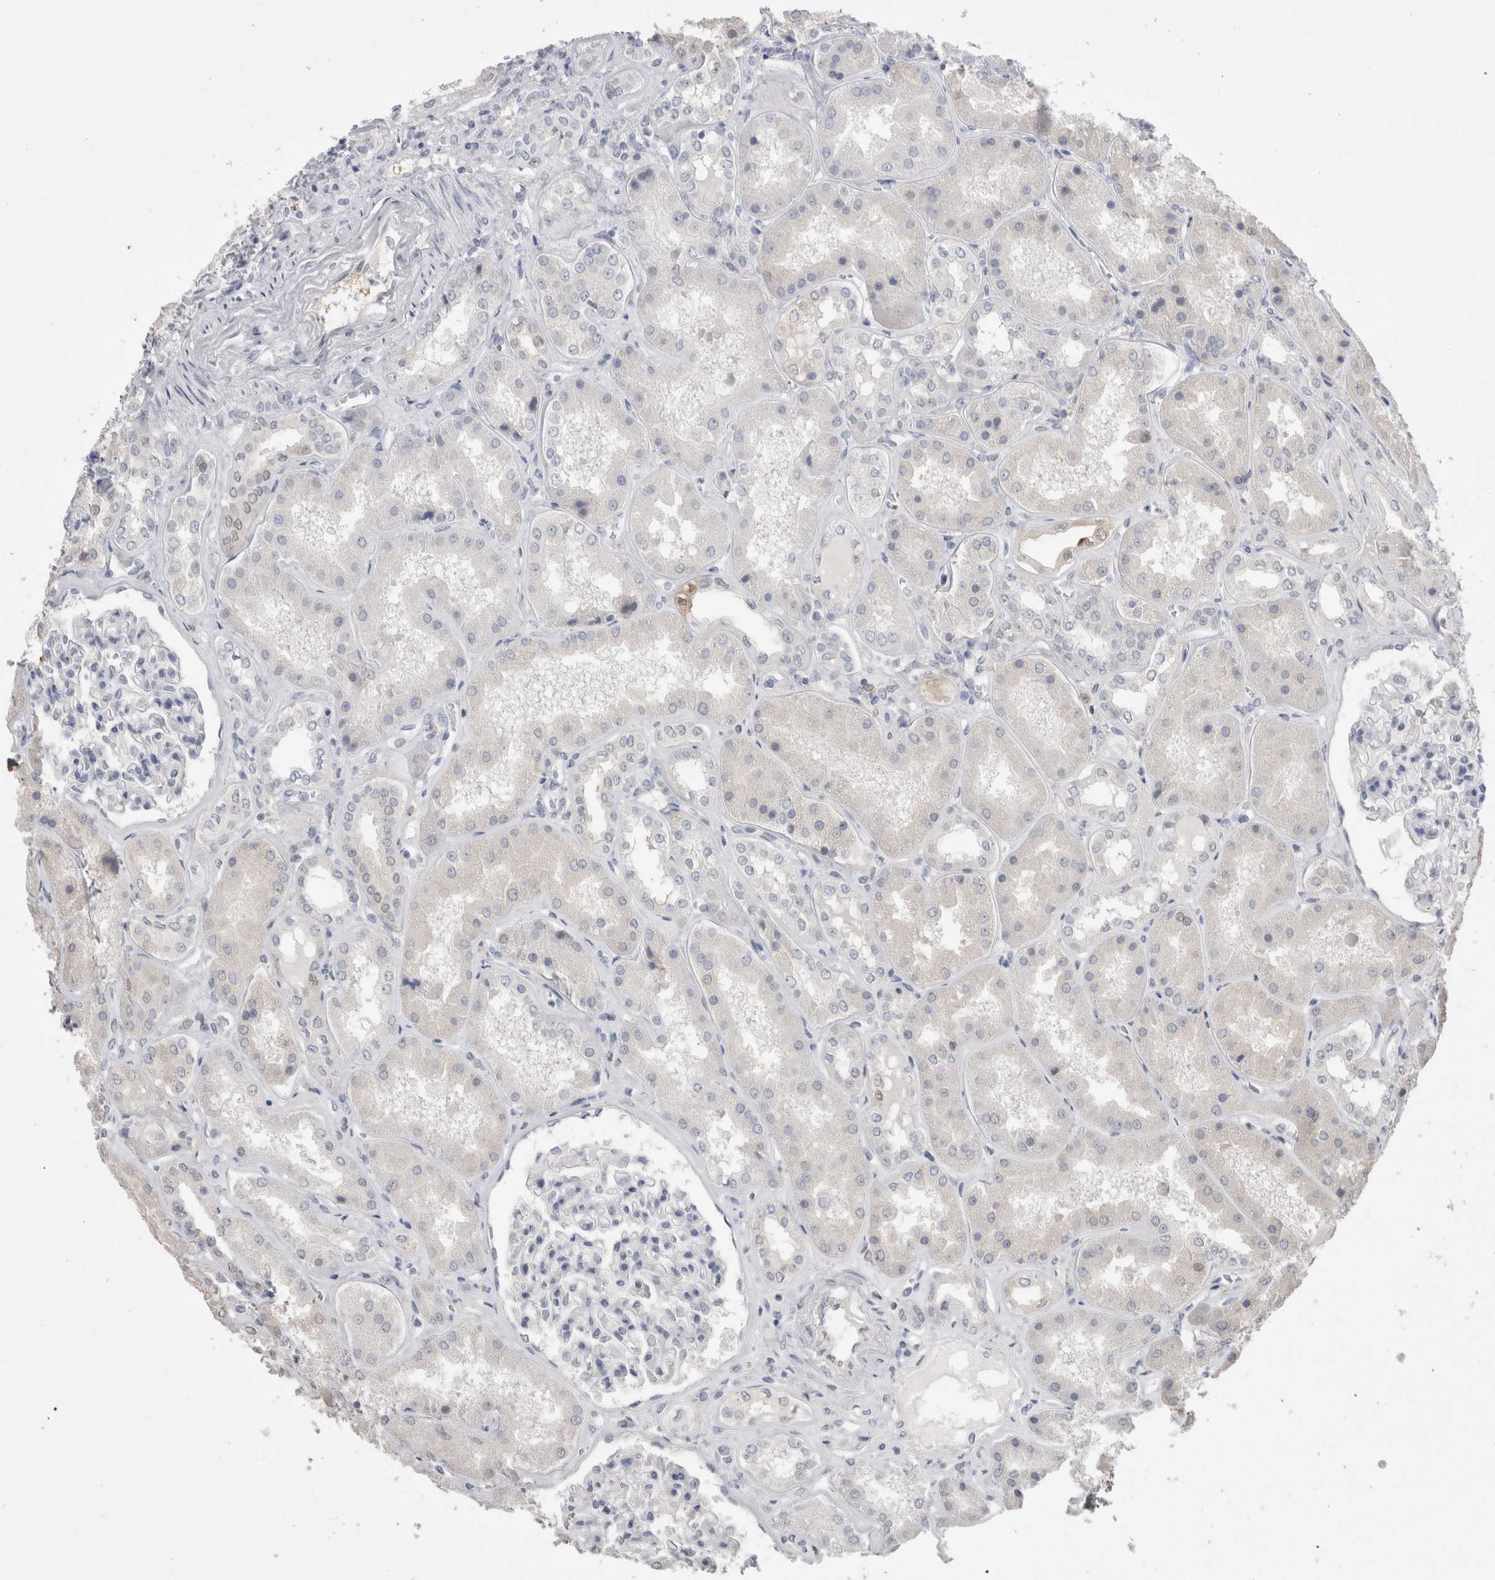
{"staining": {"intensity": "negative", "quantity": "none", "location": "none"}, "tissue": "kidney", "cell_type": "Cells in glomeruli", "image_type": "normal", "snomed": [{"axis": "morphology", "description": "Normal tissue, NOS"}, {"axis": "topography", "description": "Kidney"}], "caption": "Immunohistochemistry image of normal kidney: kidney stained with DAB (3,3'-diaminobenzidine) demonstrates no significant protein expression in cells in glomeruli.", "gene": "SUCNR1", "patient": {"sex": "female", "age": 56}}